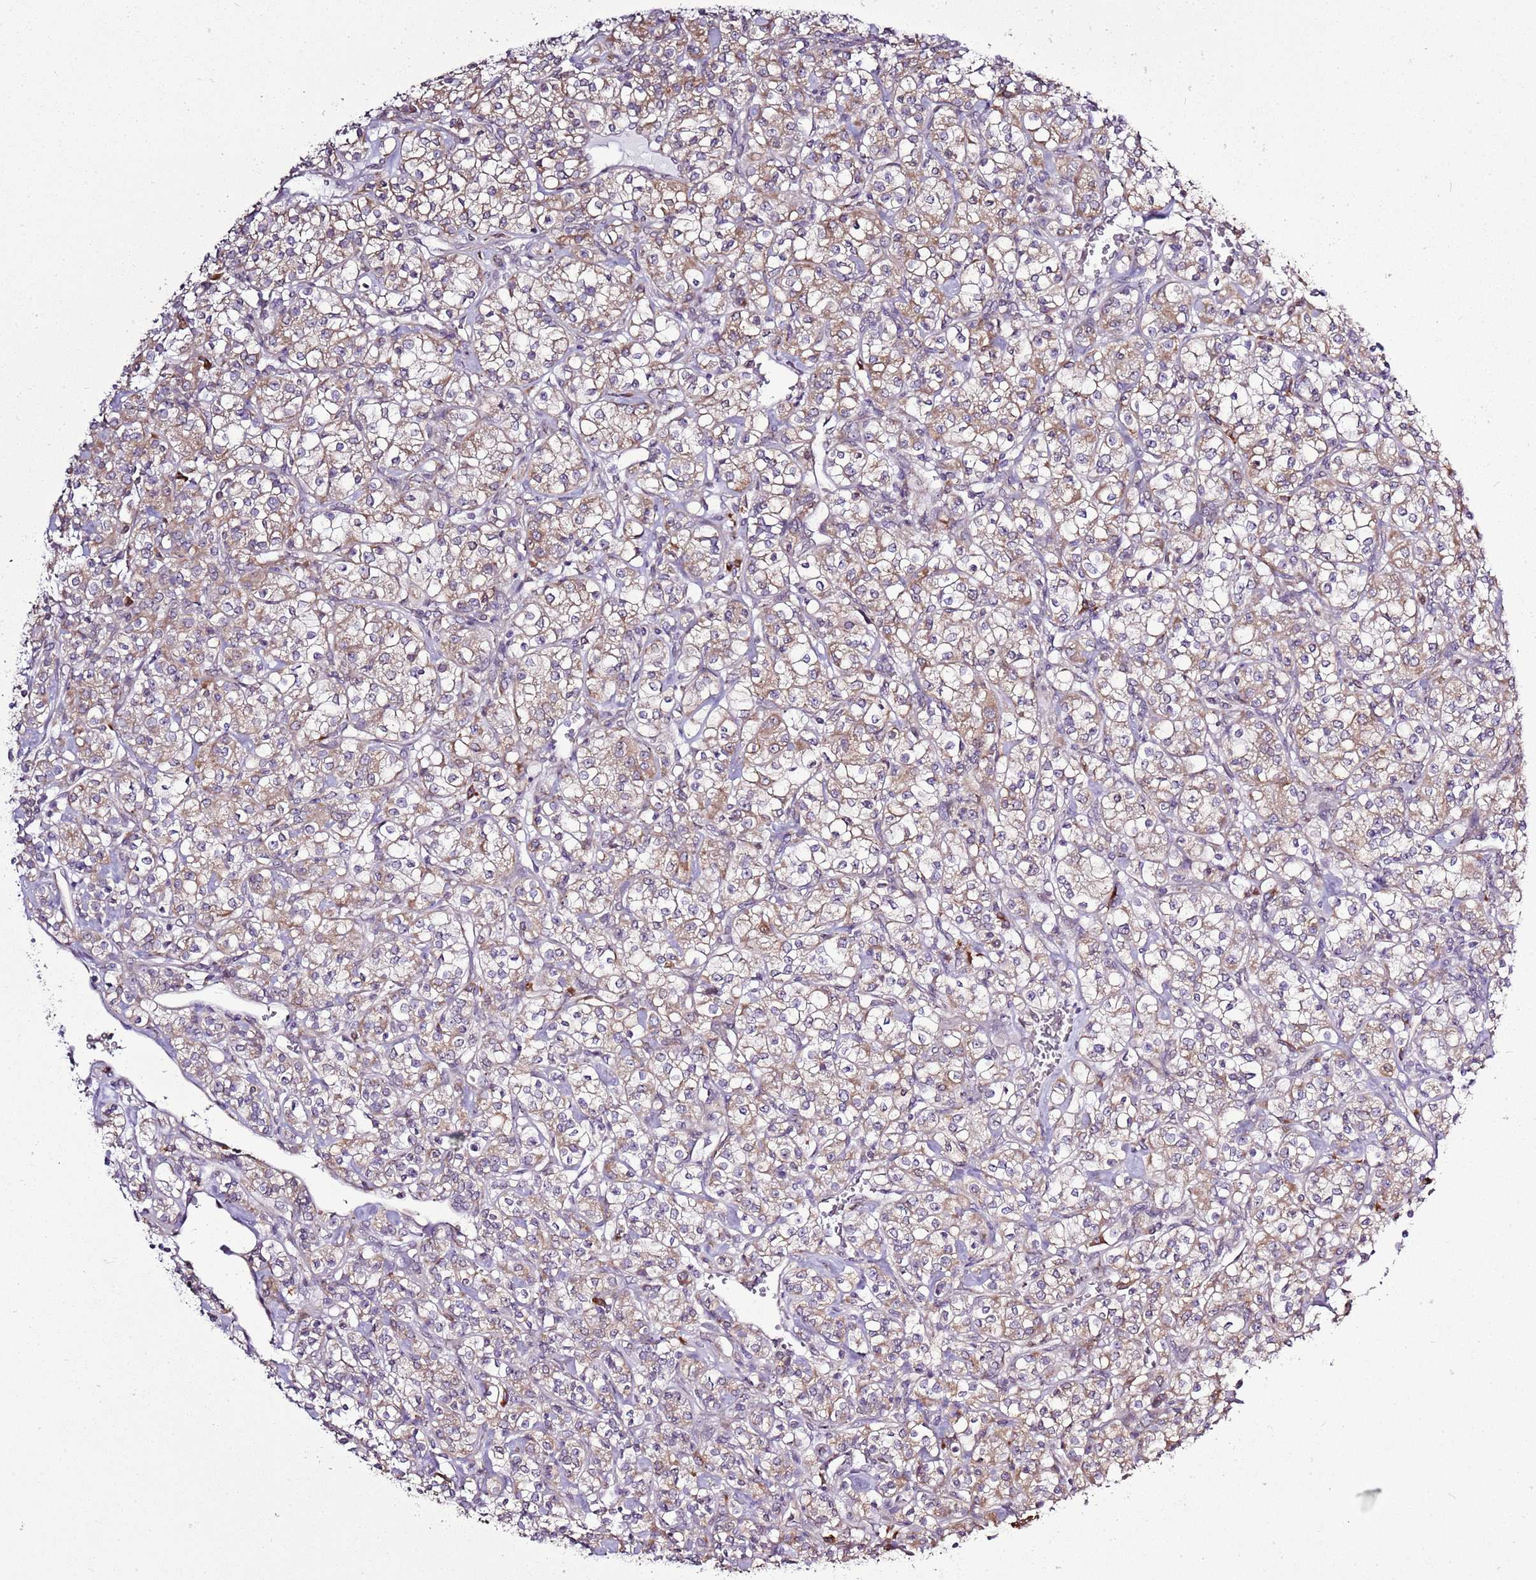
{"staining": {"intensity": "weak", "quantity": "25%-75%", "location": "cytoplasmic/membranous"}, "tissue": "renal cancer", "cell_type": "Tumor cells", "image_type": "cancer", "snomed": [{"axis": "morphology", "description": "Adenocarcinoma, NOS"}, {"axis": "topography", "description": "Kidney"}], "caption": "The immunohistochemical stain highlights weak cytoplasmic/membranous positivity in tumor cells of adenocarcinoma (renal) tissue. (DAB IHC, brown staining for protein, blue staining for nuclei).", "gene": "TMED10", "patient": {"sex": "male", "age": 77}}